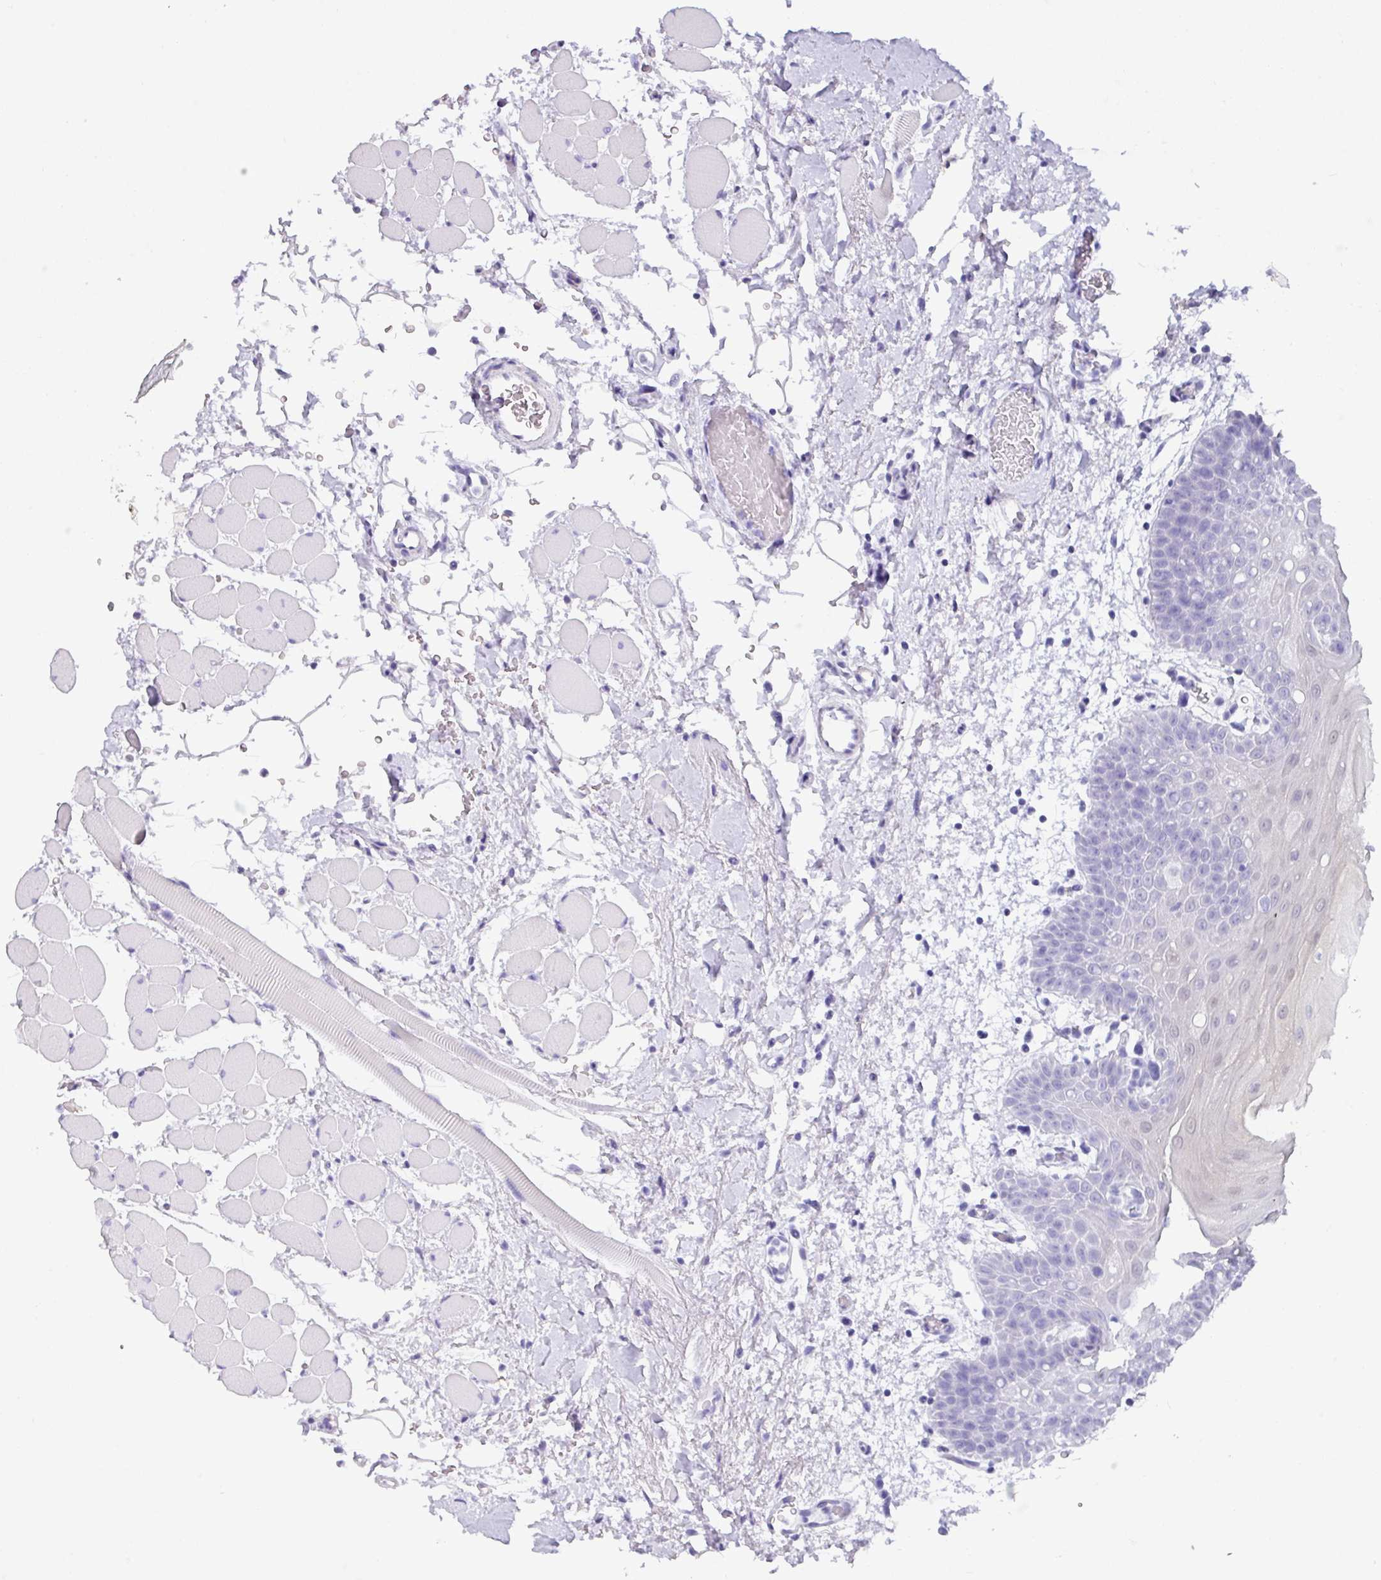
{"staining": {"intensity": "weak", "quantity": "<25%", "location": "cytoplasmic/membranous"}, "tissue": "oral mucosa", "cell_type": "Squamous epithelial cells", "image_type": "normal", "snomed": [{"axis": "morphology", "description": "Normal tissue, NOS"}, {"axis": "topography", "description": "Oral tissue"}, {"axis": "topography", "description": "Tounge, NOS"}], "caption": "Immunohistochemistry of normal human oral mucosa shows no expression in squamous epithelial cells.", "gene": "NCCRP1", "patient": {"sex": "female", "age": 59}}